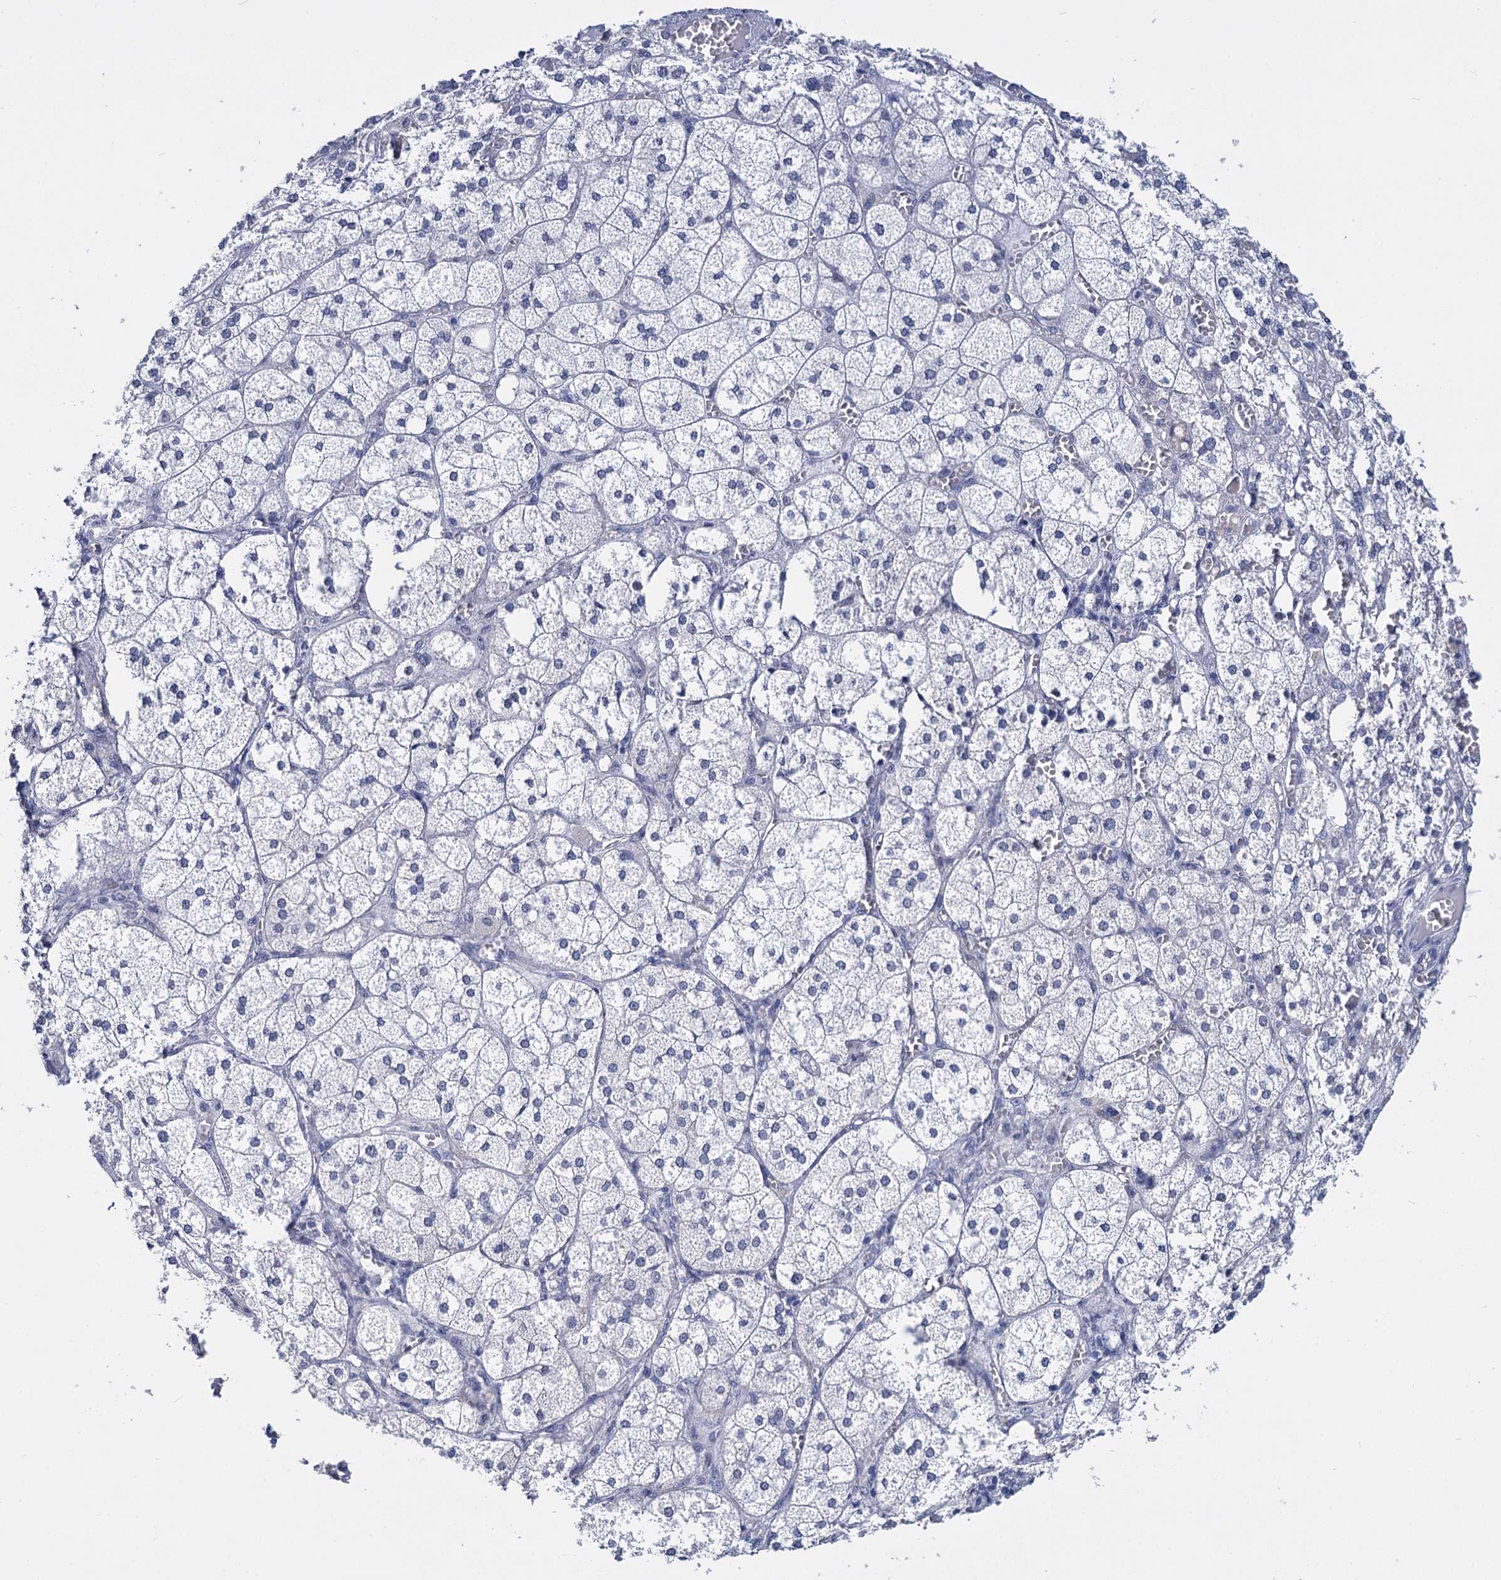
{"staining": {"intensity": "negative", "quantity": "none", "location": "none"}, "tissue": "adrenal gland", "cell_type": "Glandular cells", "image_type": "normal", "snomed": [{"axis": "morphology", "description": "Normal tissue, NOS"}, {"axis": "topography", "description": "Adrenal gland"}], "caption": "Glandular cells are negative for brown protein staining in unremarkable adrenal gland. The staining was performed using DAB to visualize the protein expression in brown, while the nuclei were stained in blue with hematoxylin (Magnification: 20x).", "gene": "MAGEA4", "patient": {"sex": "female", "age": 61}}